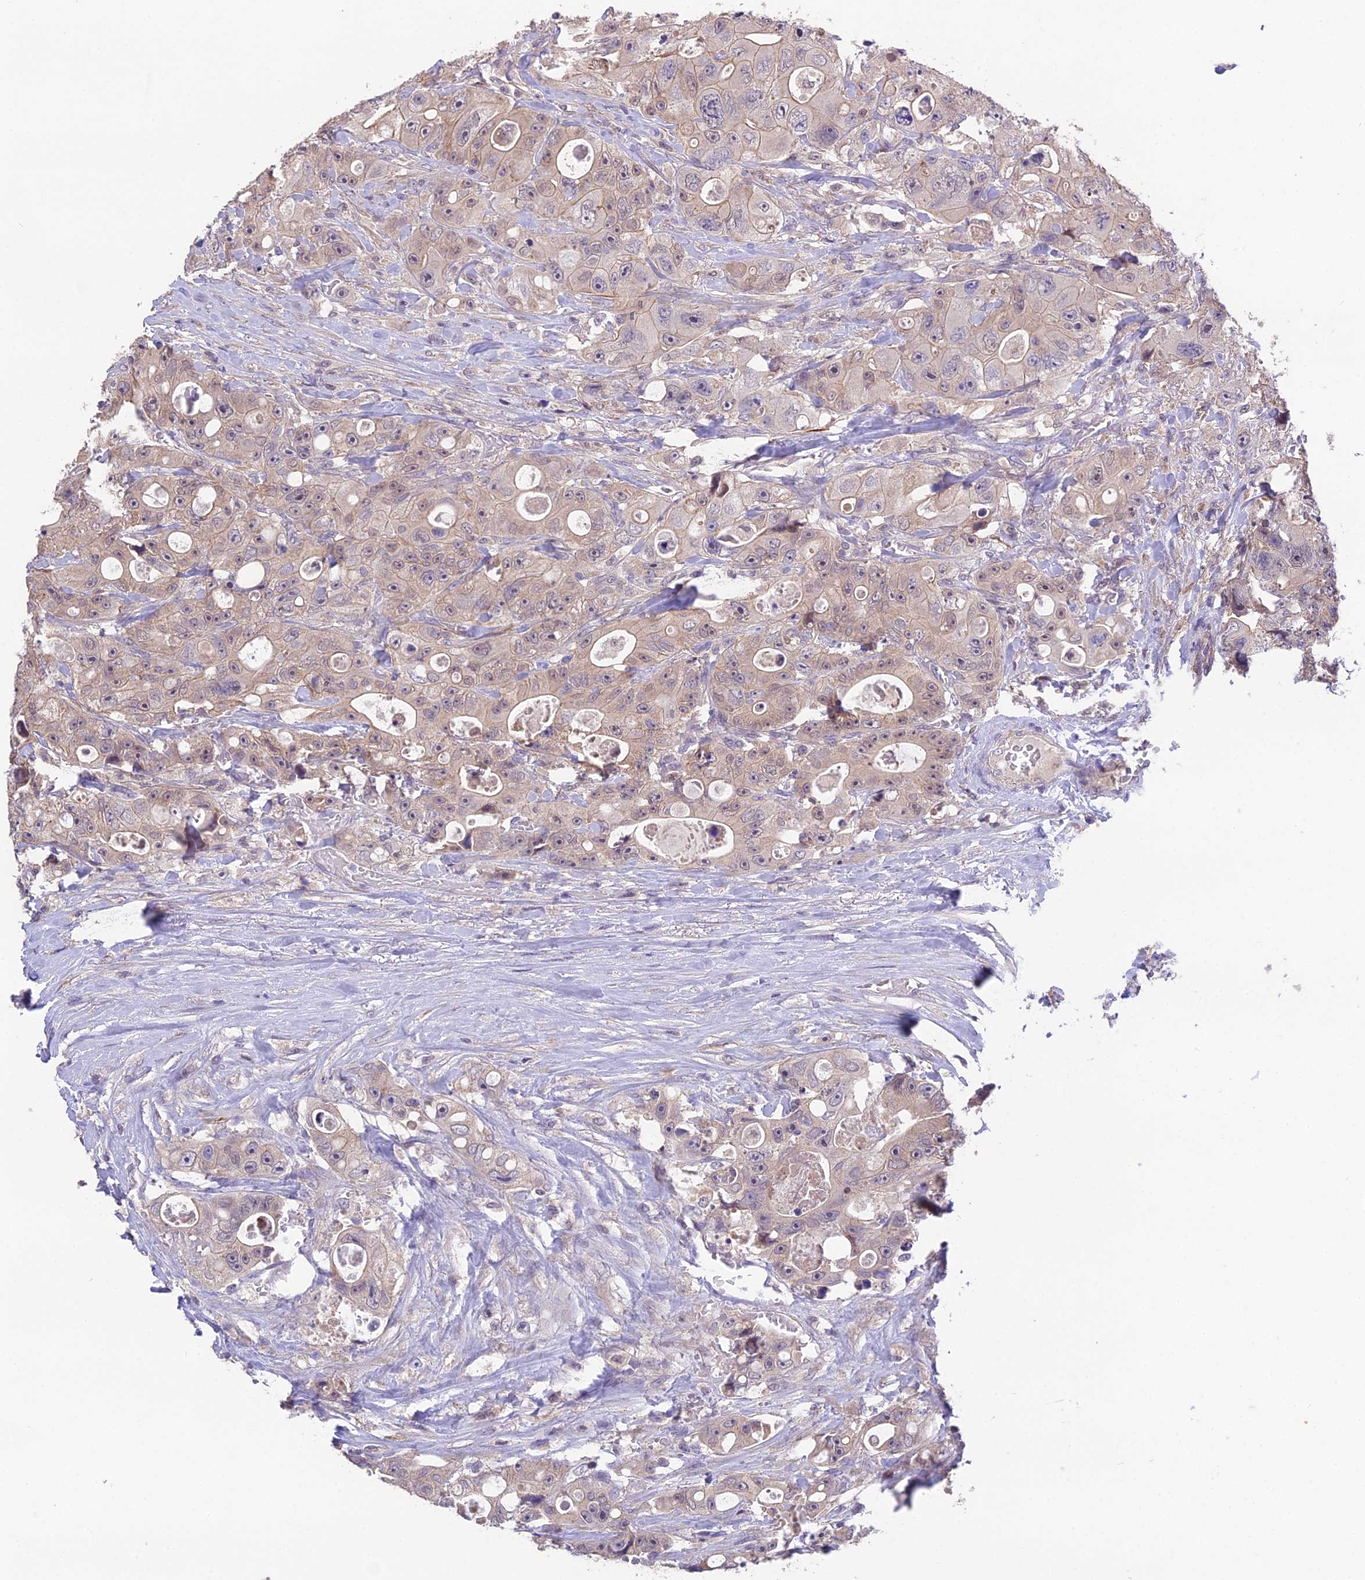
{"staining": {"intensity": "weak", "quantity": "<25%", "location": "cytoplasmic/membranous"}, "tissue": "colorectal cancer", "cell_type": "Tumor cells", "image_type": "cancer", "snomed": [{"axis": "morphology", "description": "Adenocarcinoma, NOS"}, {"axis": "topography", "description": "Colon"}], "caption": "DAB immunohistochemical staining of adenocarcinoma (colorectal) demonstrates no significant staining in tumor cells.", "gene": "PUS10", "patient": {"sex": "female", "age": 46}}